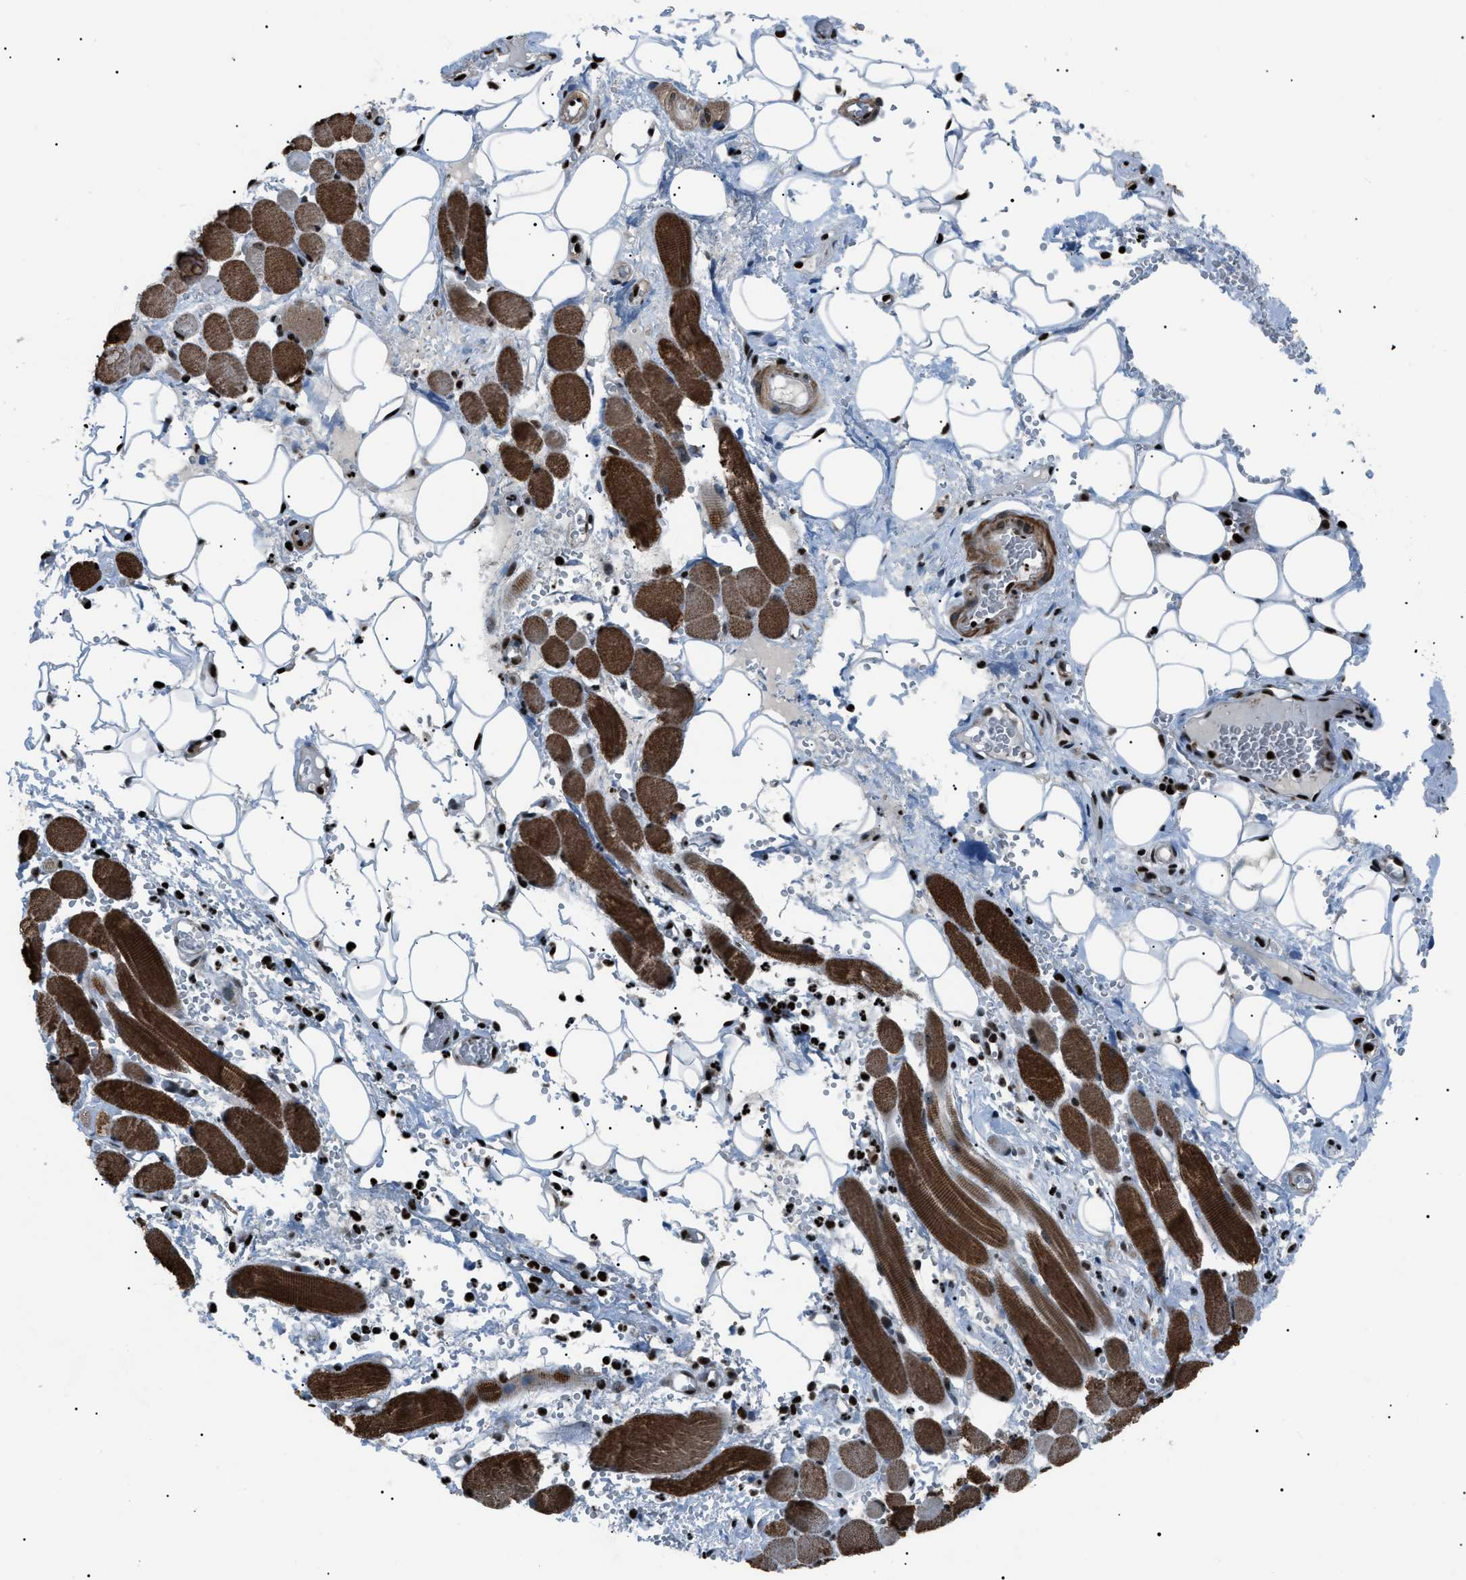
{"staining": {"intensity": "strong", "quantity": ">75%", "location": "nuclear"}, "tissue": "adipose tissue", "cell_type": "Adipocytes", "image_type": "normal", "snomed": [{"axis": "morphology", "description": "Squamous cell carcinoma, NOS"}, {"axis": "topography", "description": "Oral tissue"}, {"axis": "topography", "description": "Head-Neck"}], "caption": "This image reveals immunohistochemistry (IHC) staining of unremarkable human adipose tissue, with high strong nuclear positivity in approximately >75% of adipocytes.", "gene": "PRKX", "patient": {"sex": "female", "age": 50}}